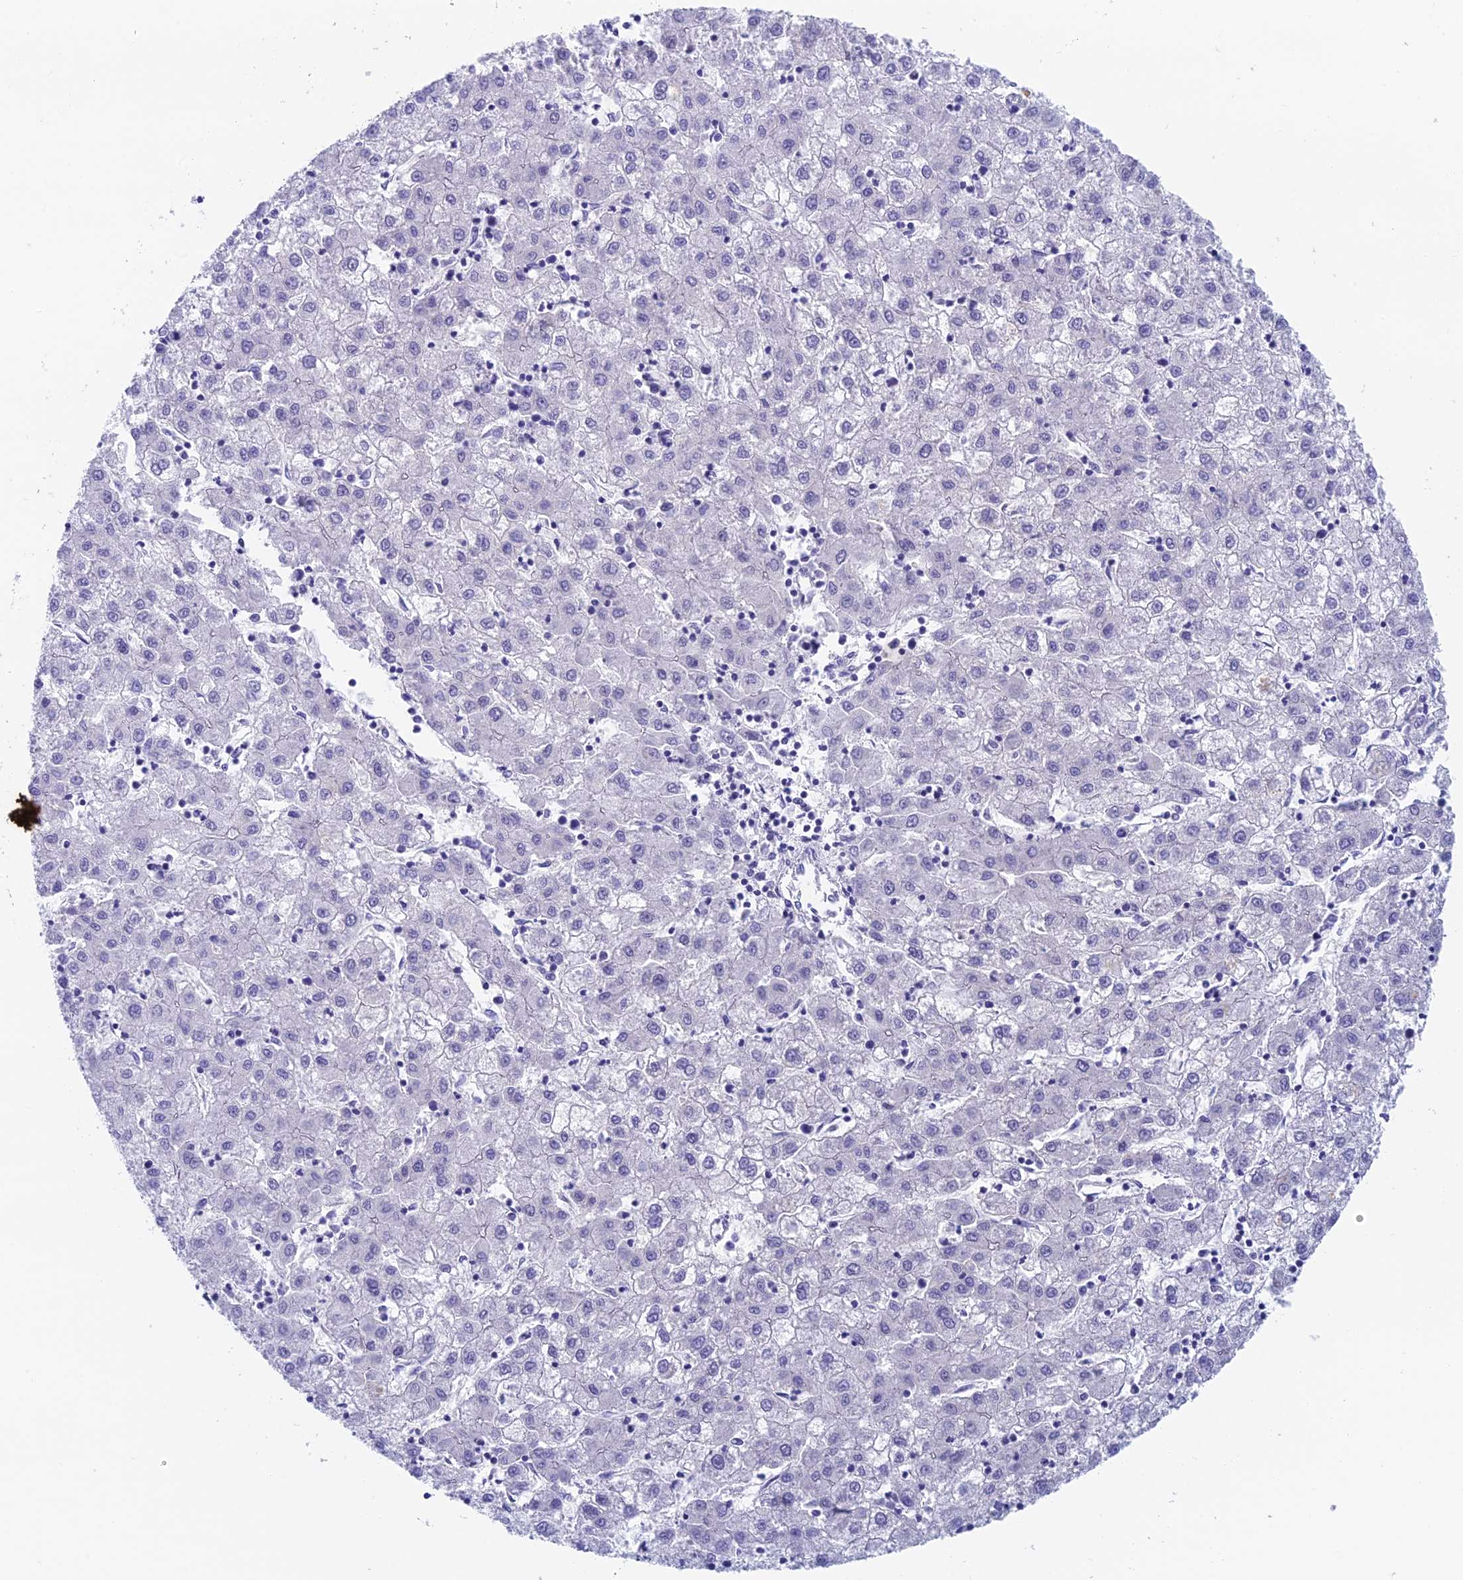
{"staining": {"intensity": "negative", "quantity": "none", "location": "none"}, "tissue": "liver cancer", "cell_type": "Tumor cells", "image_type": "cancer", "snomed": [{"axis": "morphology", "description": "Carcinoma, Hepatocellular, NOS"}, {"axis": "topography", "description": "Liver"}], "caption": "Protein analysis of hepatocellular carcinoma (liver) shows no significant positivity in tumor cells. Brightfield microscopy of IHC stained with DAB (3,3'-diaminobenzidine) (brown) and hematoxylin (blue), captured at high magnification.", "gene": "ADAMTS13", "patient": {"sex": "male", "age": 72}}